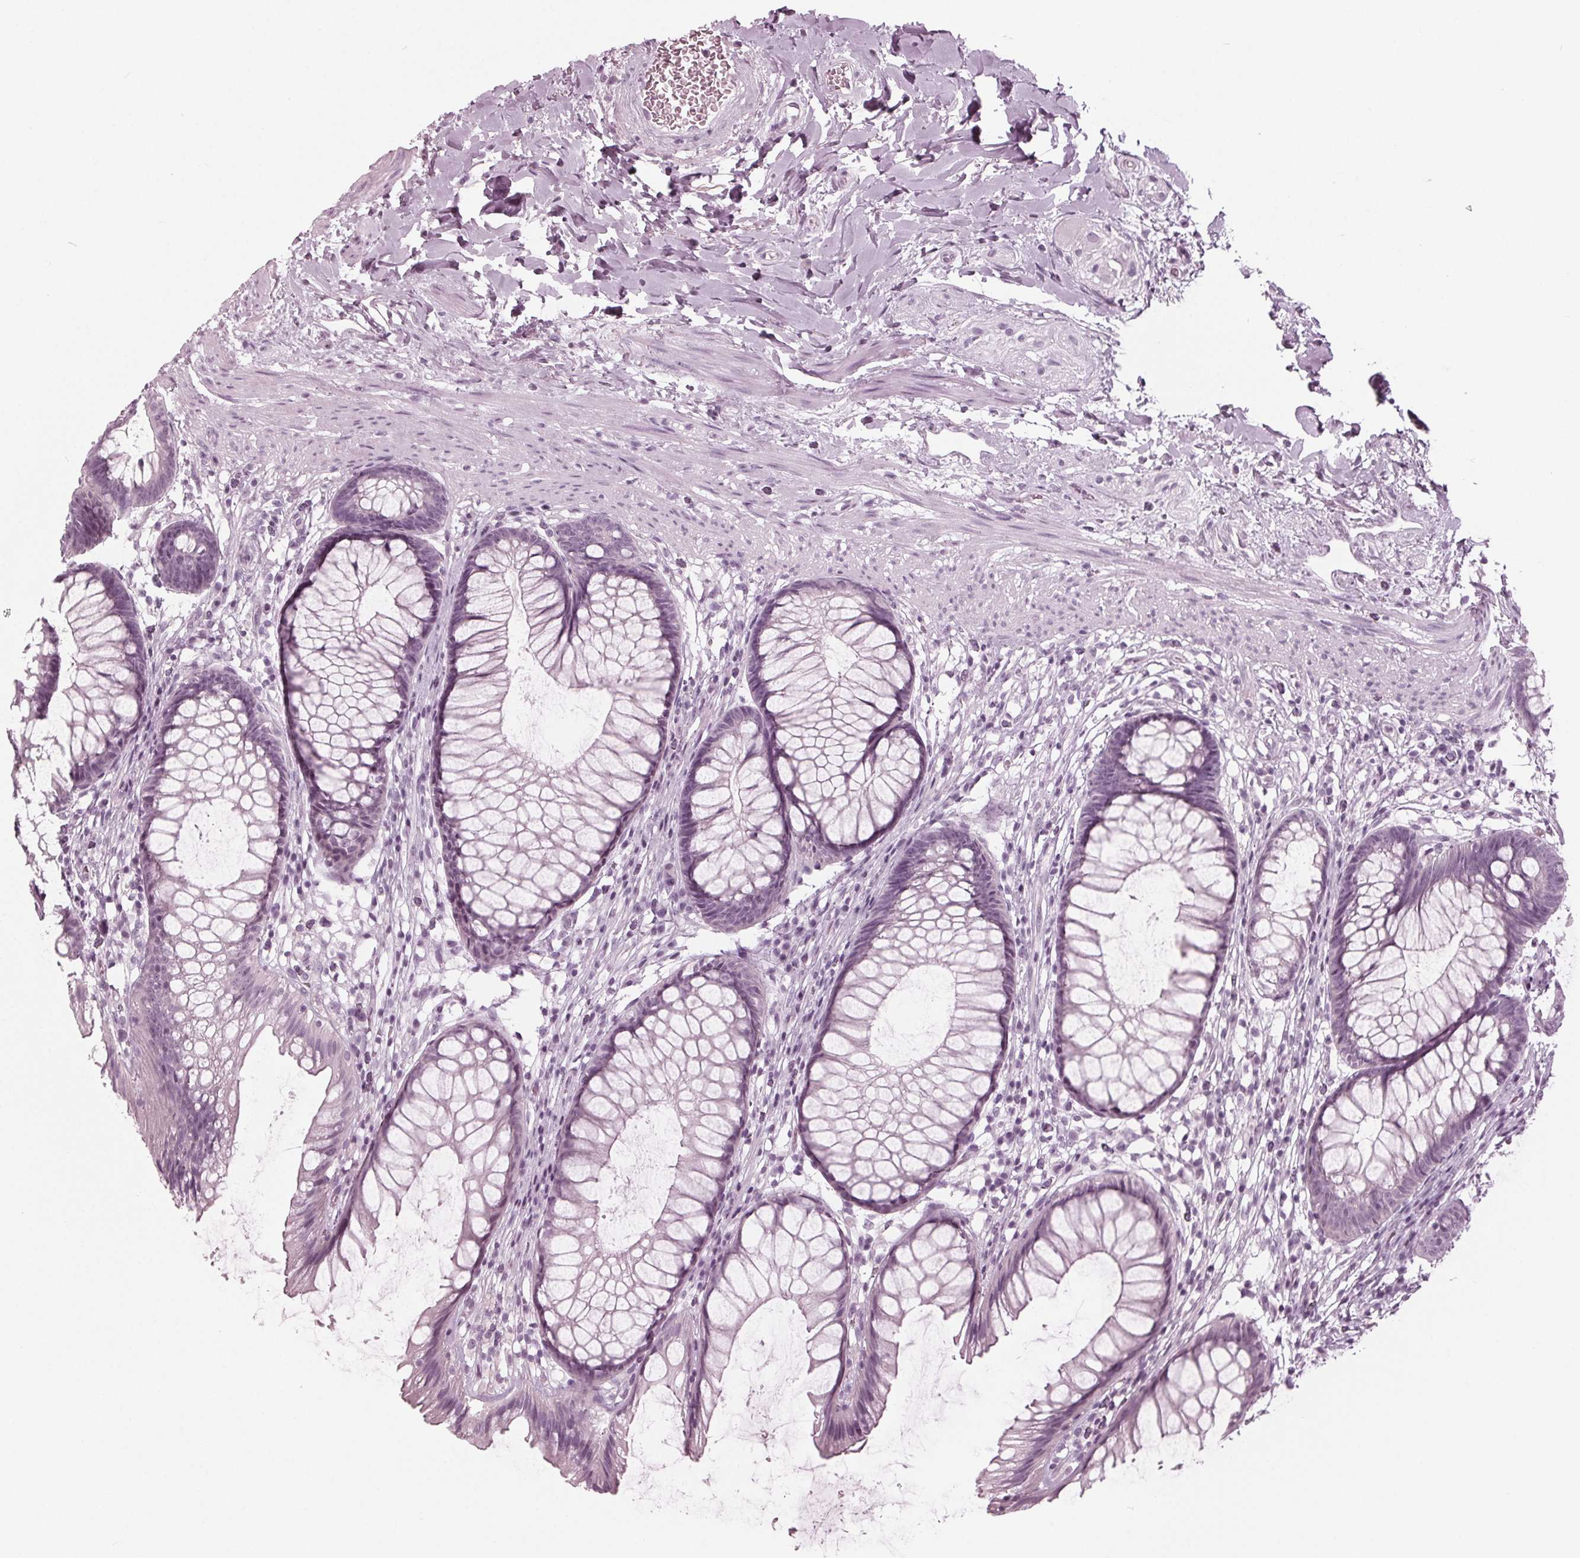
{"staining": {"intensity": "negative", "quantity": "none", "location": "none"}, "tissue": "rectum", "cell_type": "Glandular cells", "image_type": "normal", "snomed": [{"axis": "morphology", "description": "Normal tissue, NOS"}, {"axis": "topography", "description": "Smooth muscle"}, {"axis": "topography", "description": "Rectum"}], "caption": "DAB (3,3'-diaminobenzidine) immunohistochemical staining of unremarkable rectum demonstrates no significant expression in glandular cells. (Immunohistochemistry, brightfield microscopy, high magnification).", "gene": "KRT28", "patient": {"sex": "male", "age": 53}}